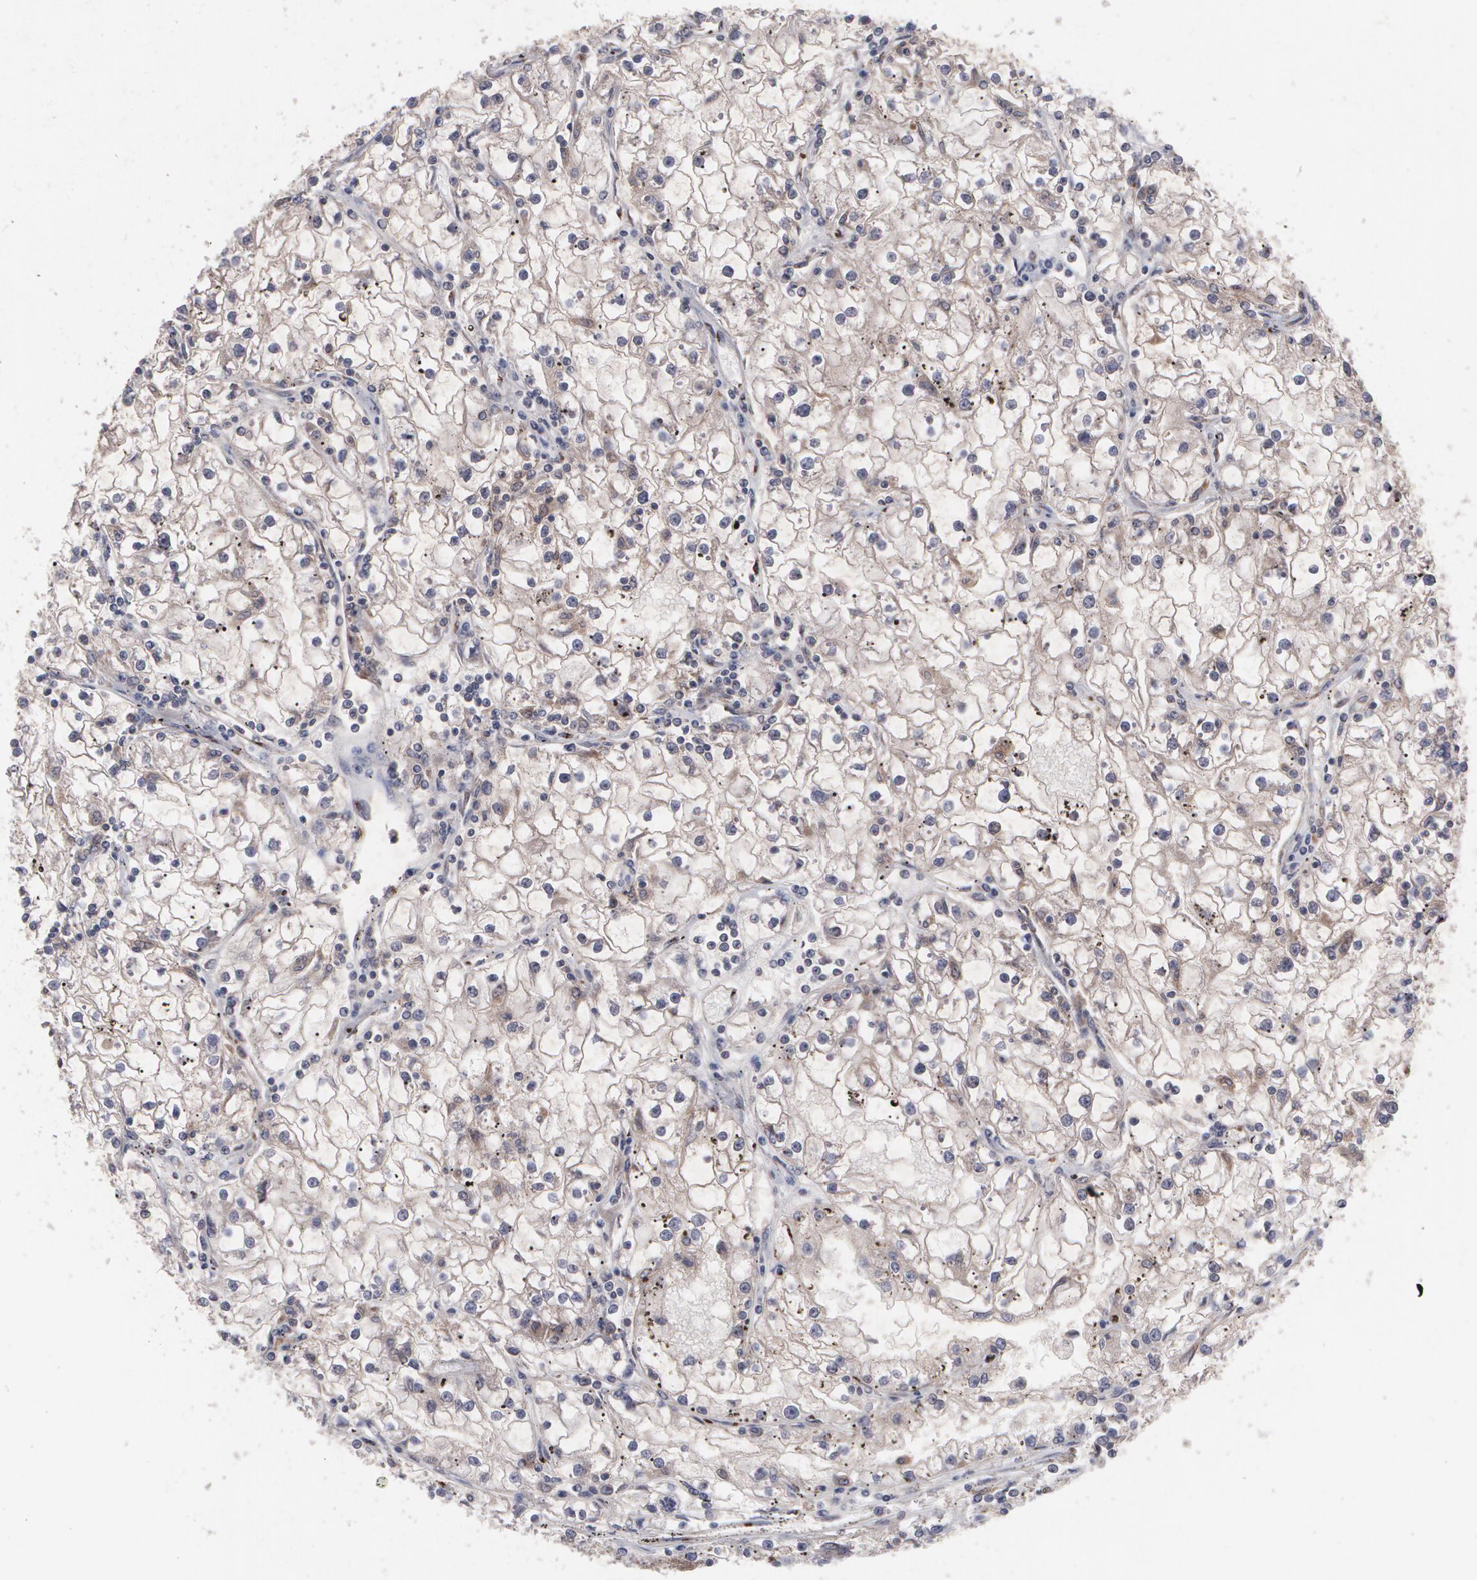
{"staining": {"intensity": "weak", "quantity": "<25%", "location": "cytoplasmic/membranous"}, "tissue": "renal cancer", "cell_type": "Tumor cells", "image_type": "cancer", "snomed": [{"axis": "morphology", "description": "Adenocarcinoma, NOS"}, {"axis": "topography", "description": "Kidney"}], "caption": "A high-resolution photomicrograph shows IHC staining of adenocarcinoma (renal), which displays no significant expression in tumor cells. Brightfield microscopy of immunohistochemistry (IHC) stained with DAB (3,3'-diaminobenzidine) (brown) and hematoxylin (blue), captured at high magnification.", "gene": "HTT", "patient": {"sex": "male", "age": 56}}